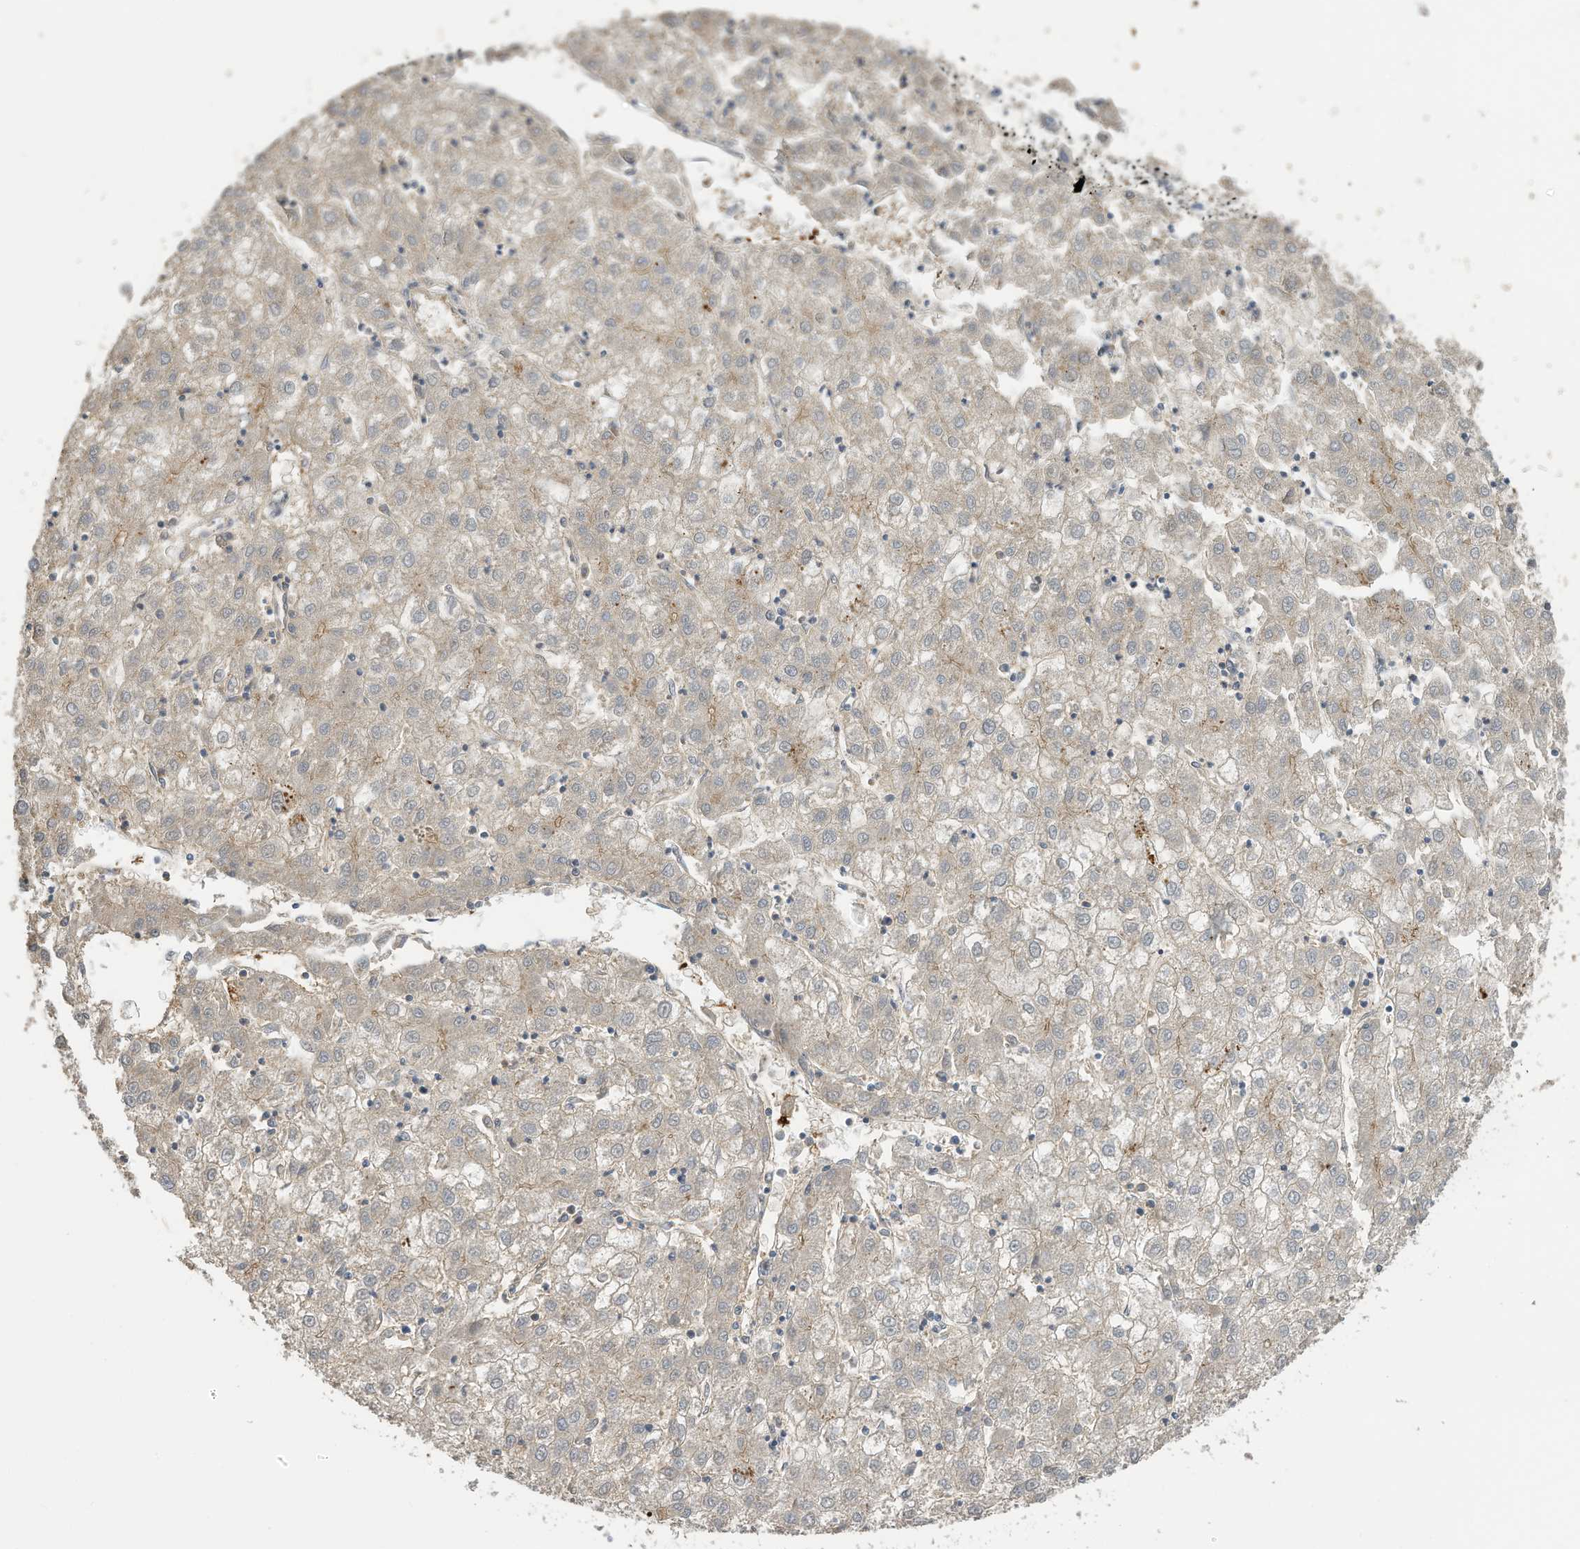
{"staining": {"intensity": "weak", "quantity": "<25%", "location": "cytoplasmic/membranous"}, "tissue": "liver cancer", "cell_type": "Tumor cells", "image_type": "cancer", "snomed": [{"axis": "morphology", "description": "Carcinoma, Hepatocellular, NOS"}, {"axis": "topography", "description": "Liver"}], "caption": "Photomicrograph shows no protein staining in tumor cells of hepatocellular carcinoma (liver) tissue. (DAB immunohistochemistry (IHC), high magnification).", "gene": "REC8", "patient": {"sex": "male", "age": 72}}